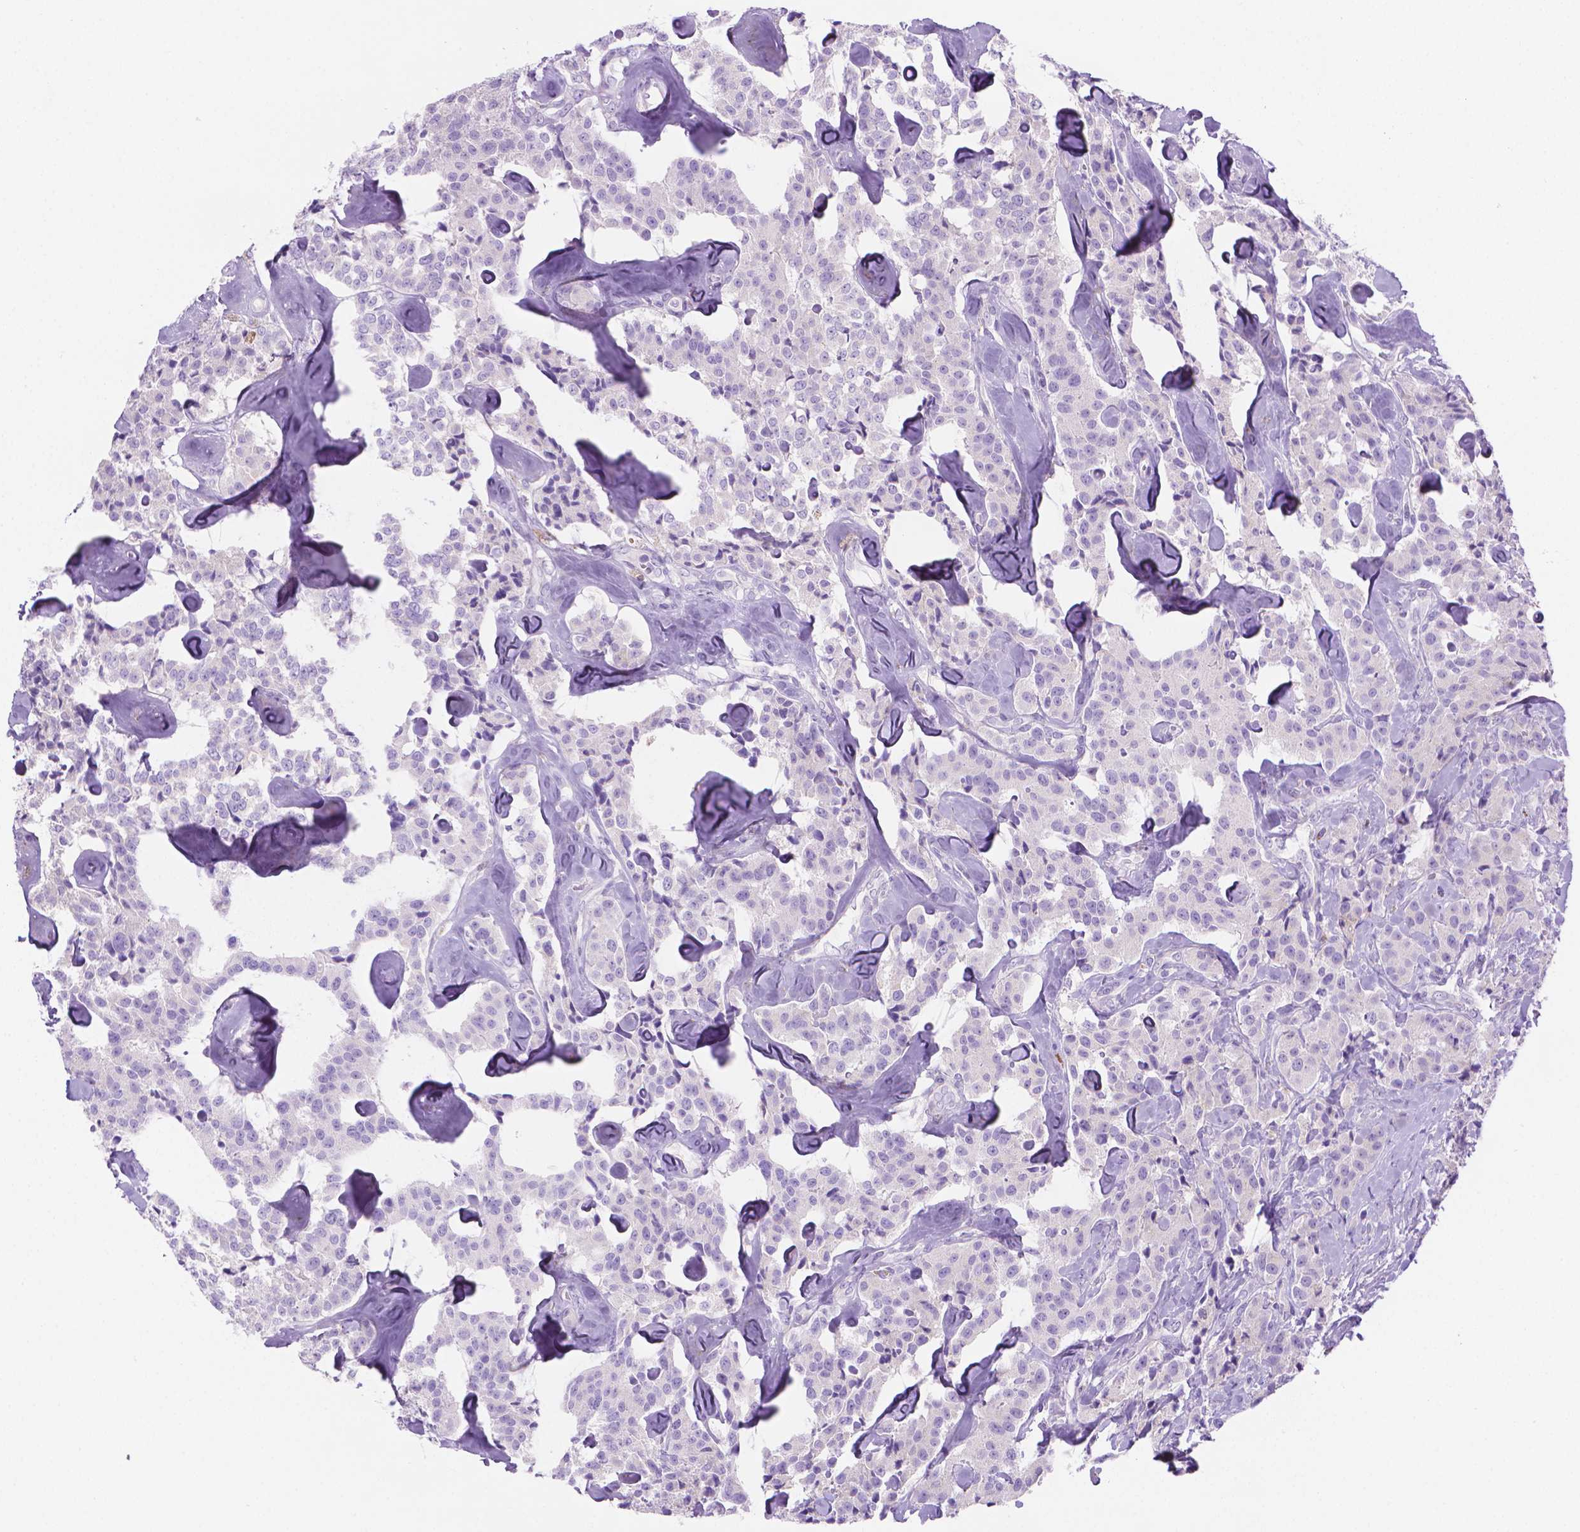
{"staining": {"intensity": "negative", "quantity": "none", "location": "none"}, "tissue": "carcinoid", "cell_type": "Tumor cells", "image_type": "cancer", "snomed": [{"axis": "morphology", "description": "Carcinoid, malignant, NOS"}, {"axis": "topography", "description": "Pancreas"}], "caption": "High power microscopy image of an IHC image of malignant carcinoid, revealing no significant positivity in tumor cells.", "gene": "FASN", "patient": {"sex": "male", "age": 41}}